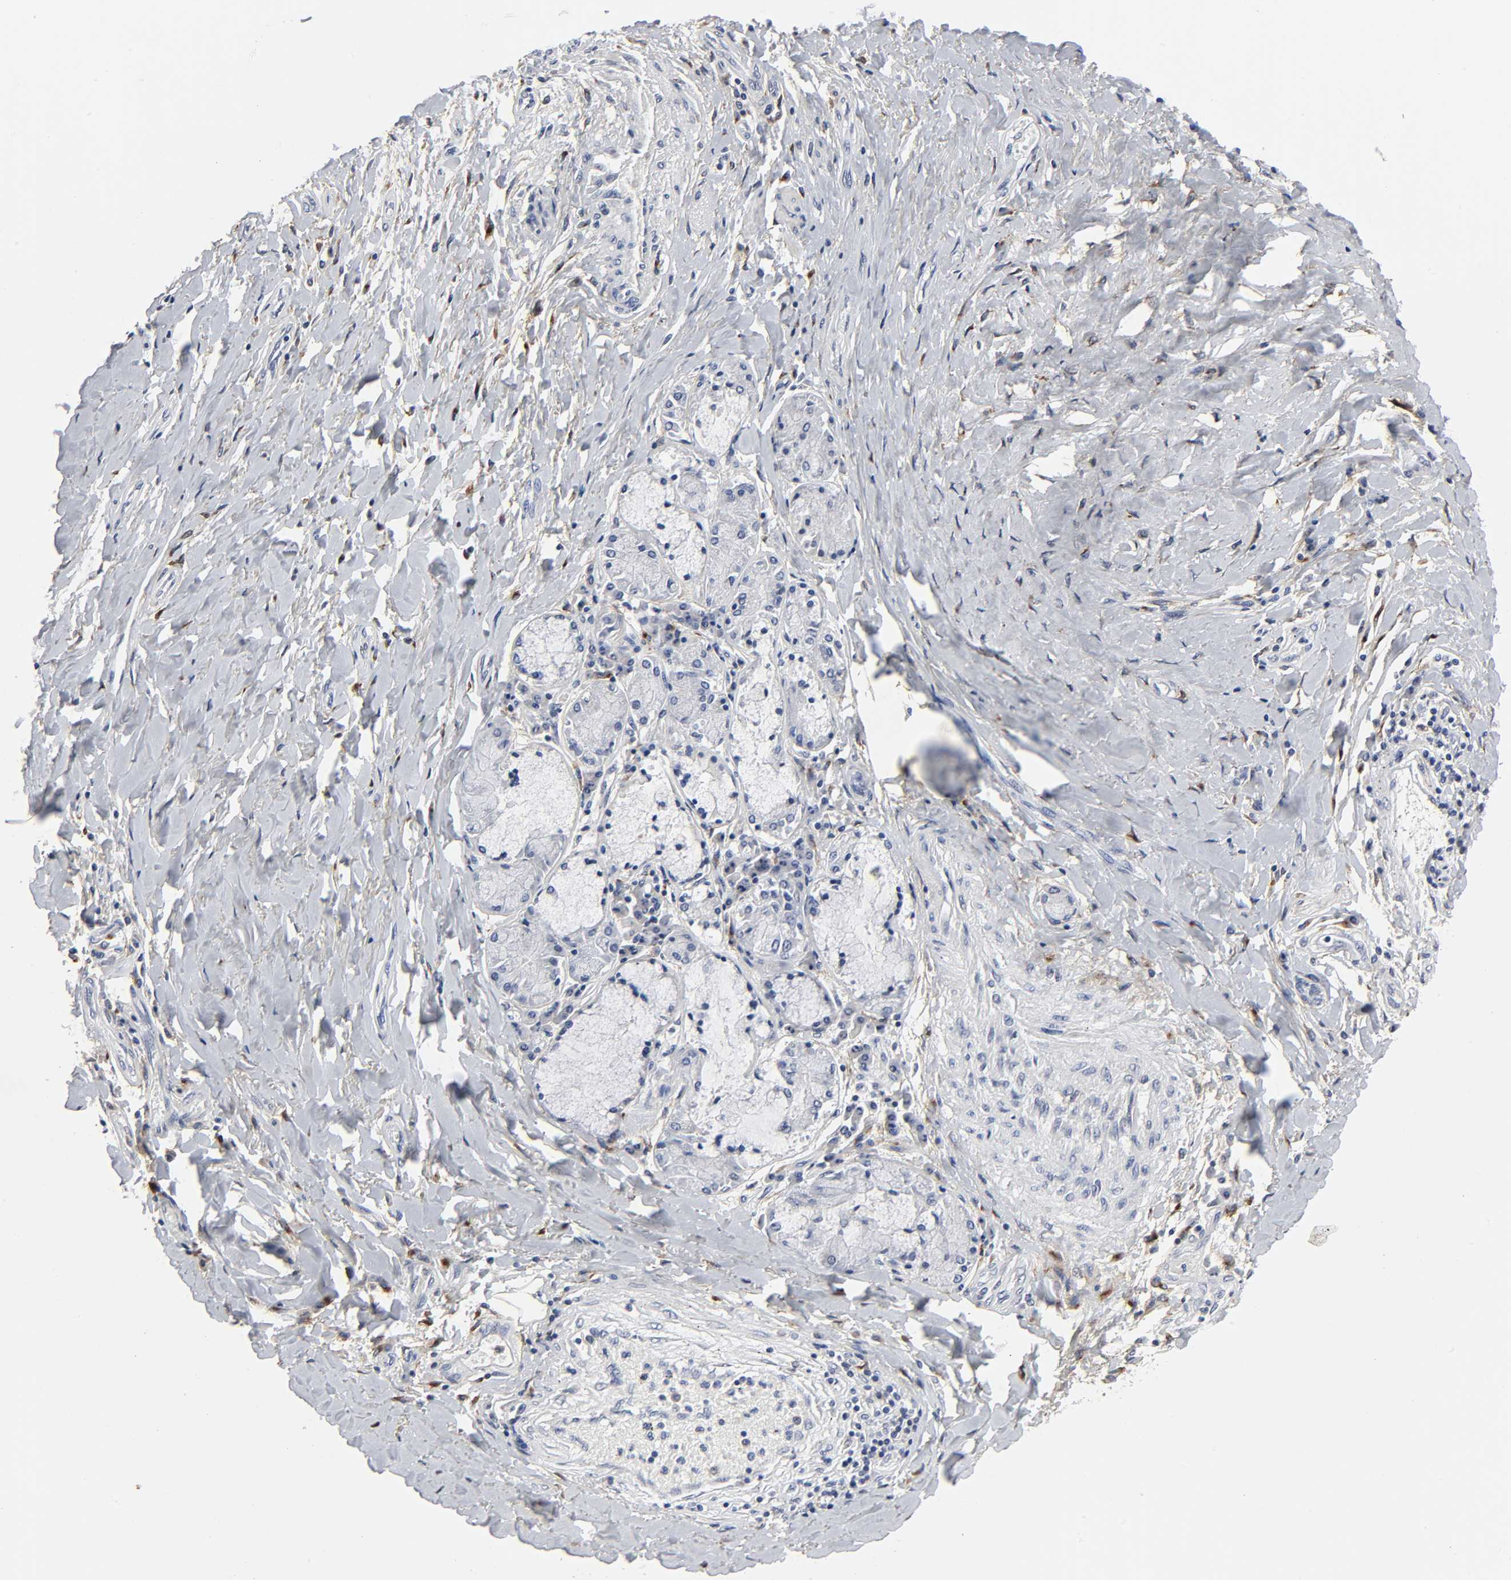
{"staining": {"intensity": "negative", "quantity": "none", "location": "none"}, "tissue": "bronchus", "cell_type": "Respiratory epithelial cells", "image_type": "normal", "snomed": [{"axis": "morphology", "description": "Normal tissue, NOS"}, {"axis": "topography", "description": "Lung"}], "caption": "Immunohistochemistry (IHC) histopathology image of benign bronchus stained for a protein (brown), which demonstrates no staining in respiratory epithelial cells.", "gene": "LRP1", "patient": {"sex": "male", "age": 64}}